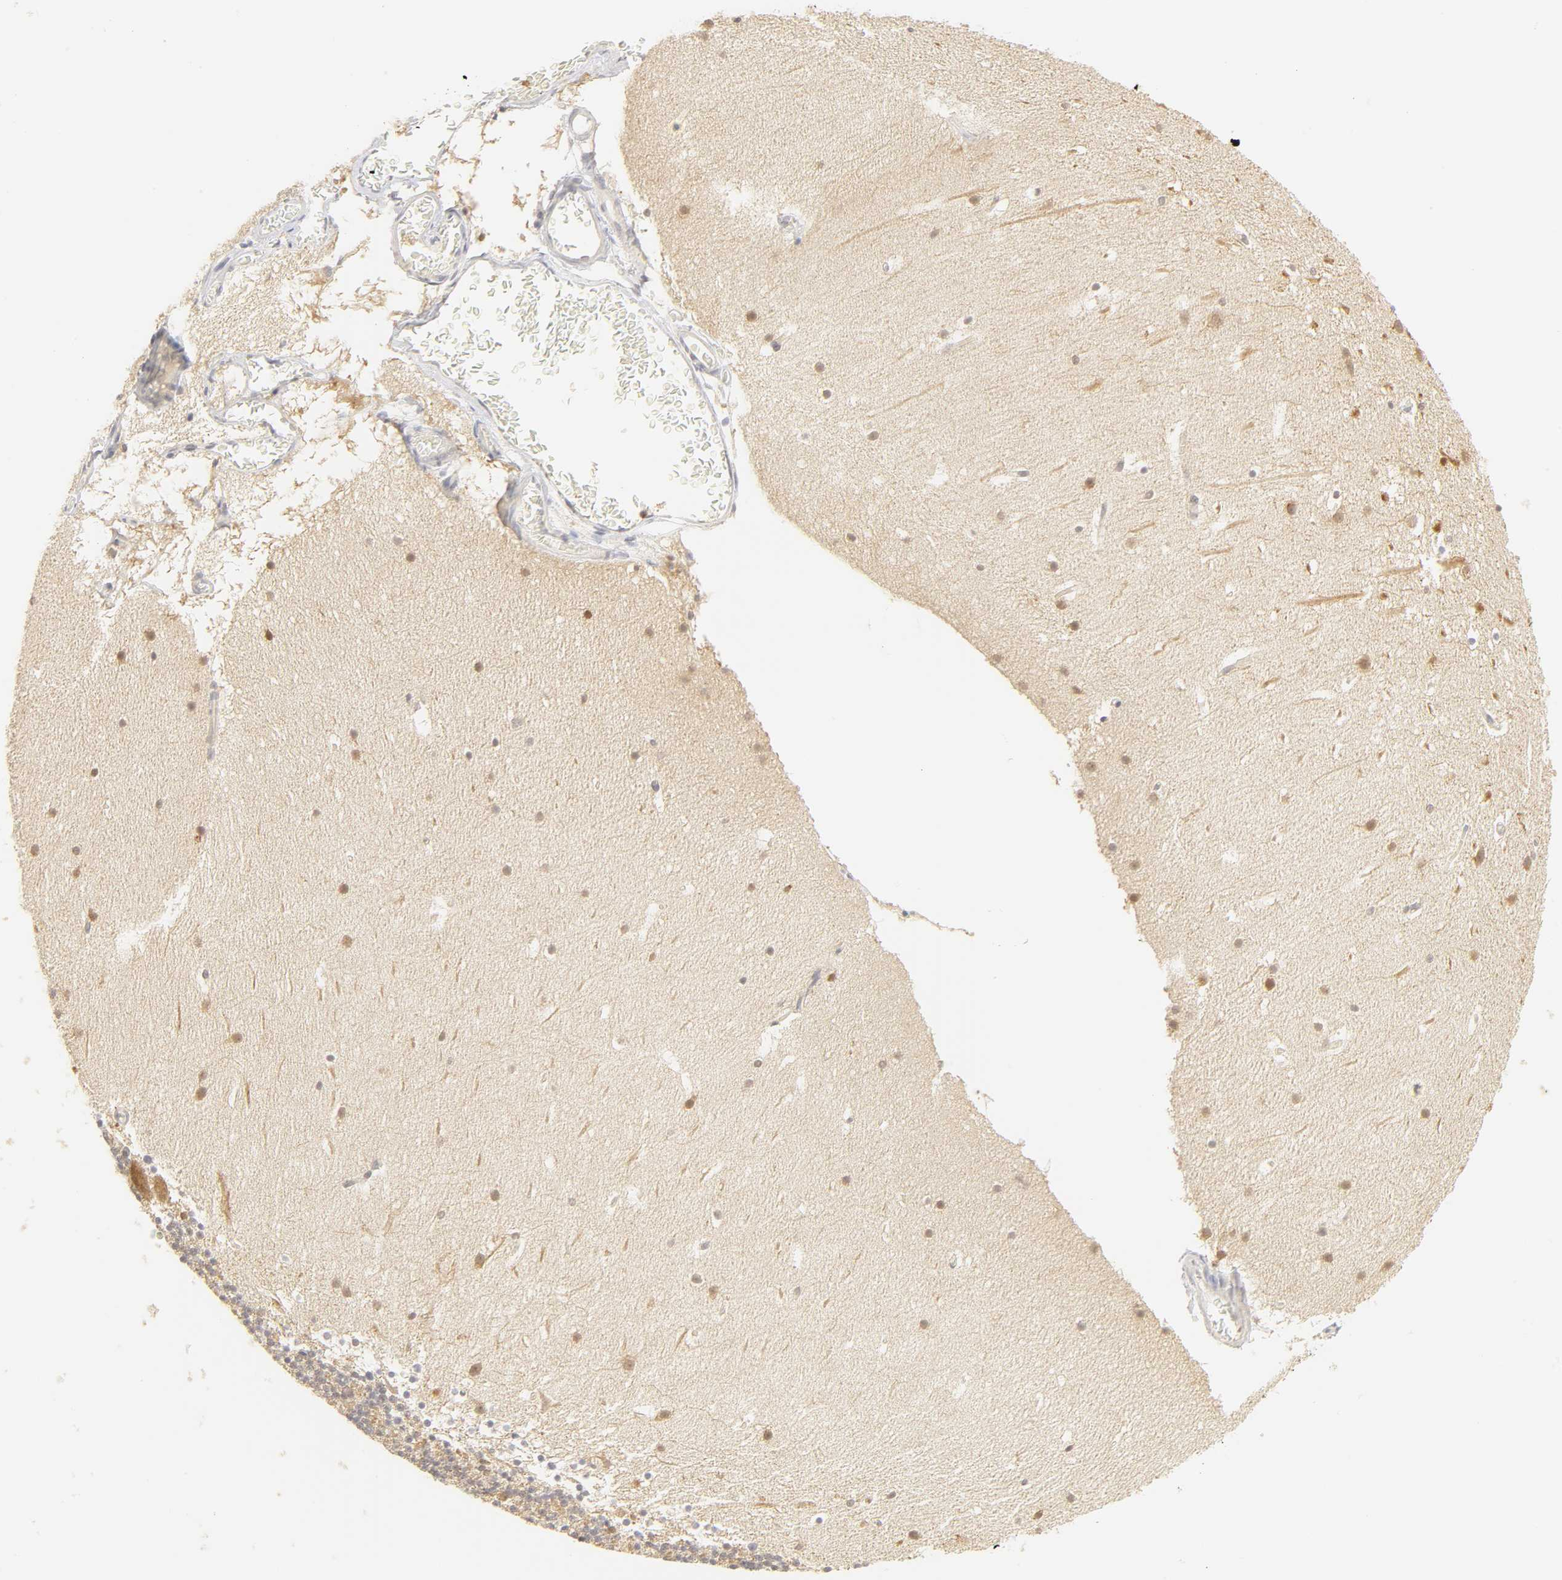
{"staining": {"intensity": "weak", "quantity": "25%-75%", "location": "cytoplasmic/membranous"}, "tissue": "cerebellum", "cell_type": "Cells in granular layer", "image_type": "normal", "snomed": [{"axis": "morphology", "description": "Normal tissue, NOS"}, {"axis": "topography", "description": "Cerebellum"}], "caption": "Immunohistochemical staining of normal human cerebellum displays 25%-75% levels of weak cytoplasmic/membranous protein expression in approximately 25%-75% of cells in granular layer.", "gene": "KIF2A", "patient": {"sex": "male", "age": 45}}